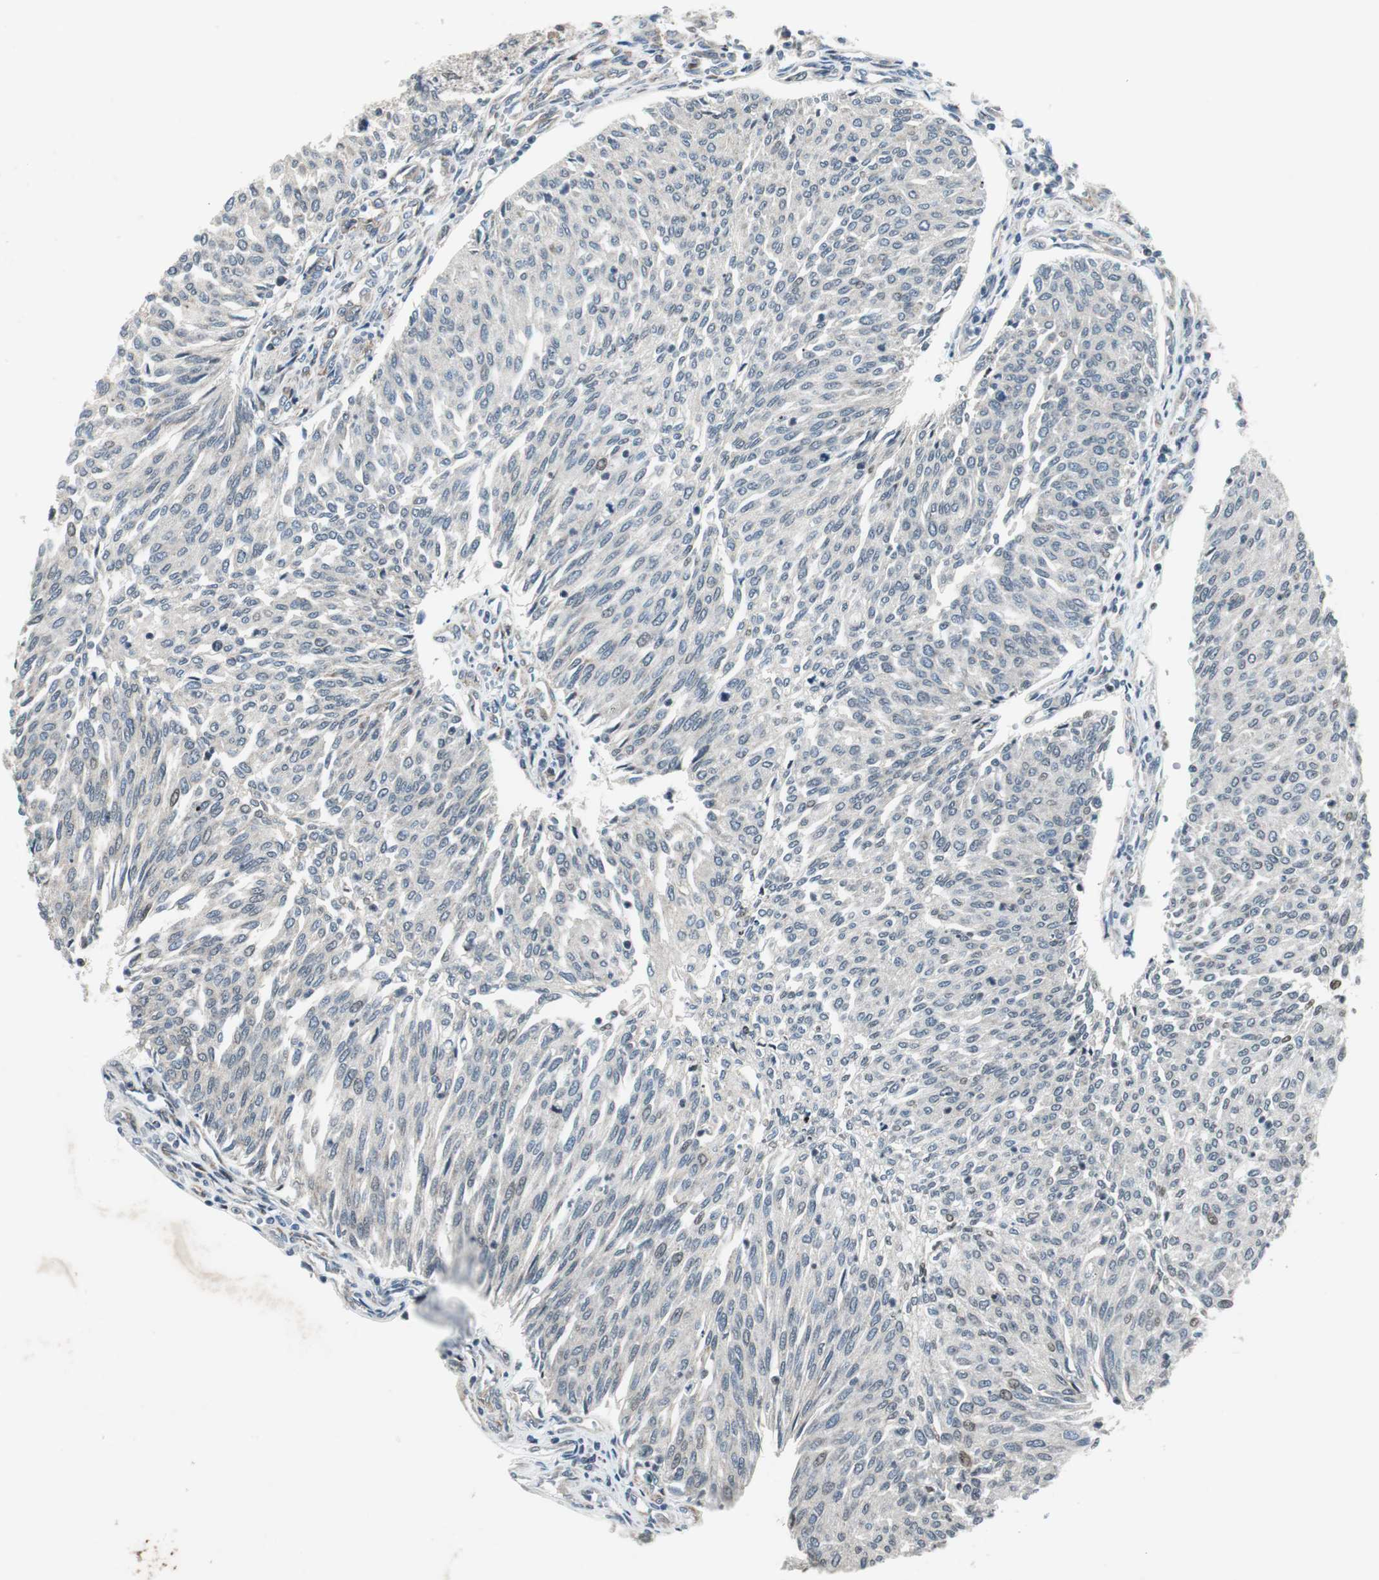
{"staining": {"intensity": "negative", "quantity": "none", "location": "none"}, "tissue": "urothelial cancer", "cell_type": "Tumor cells", "image_type": "cancer", "snomed": [{"axis": "morphology", "description": "Urothelial carcinoma, Low grade"}, {"axis": "topography", "description": "Urinary bladder"}], "caption": "A photomicrograph of urothelial cancer stained for a protein reveals no brown staining in tumor cells.", "gene": "AJUBA", "patient": {"sex": "female", "age": 79}}